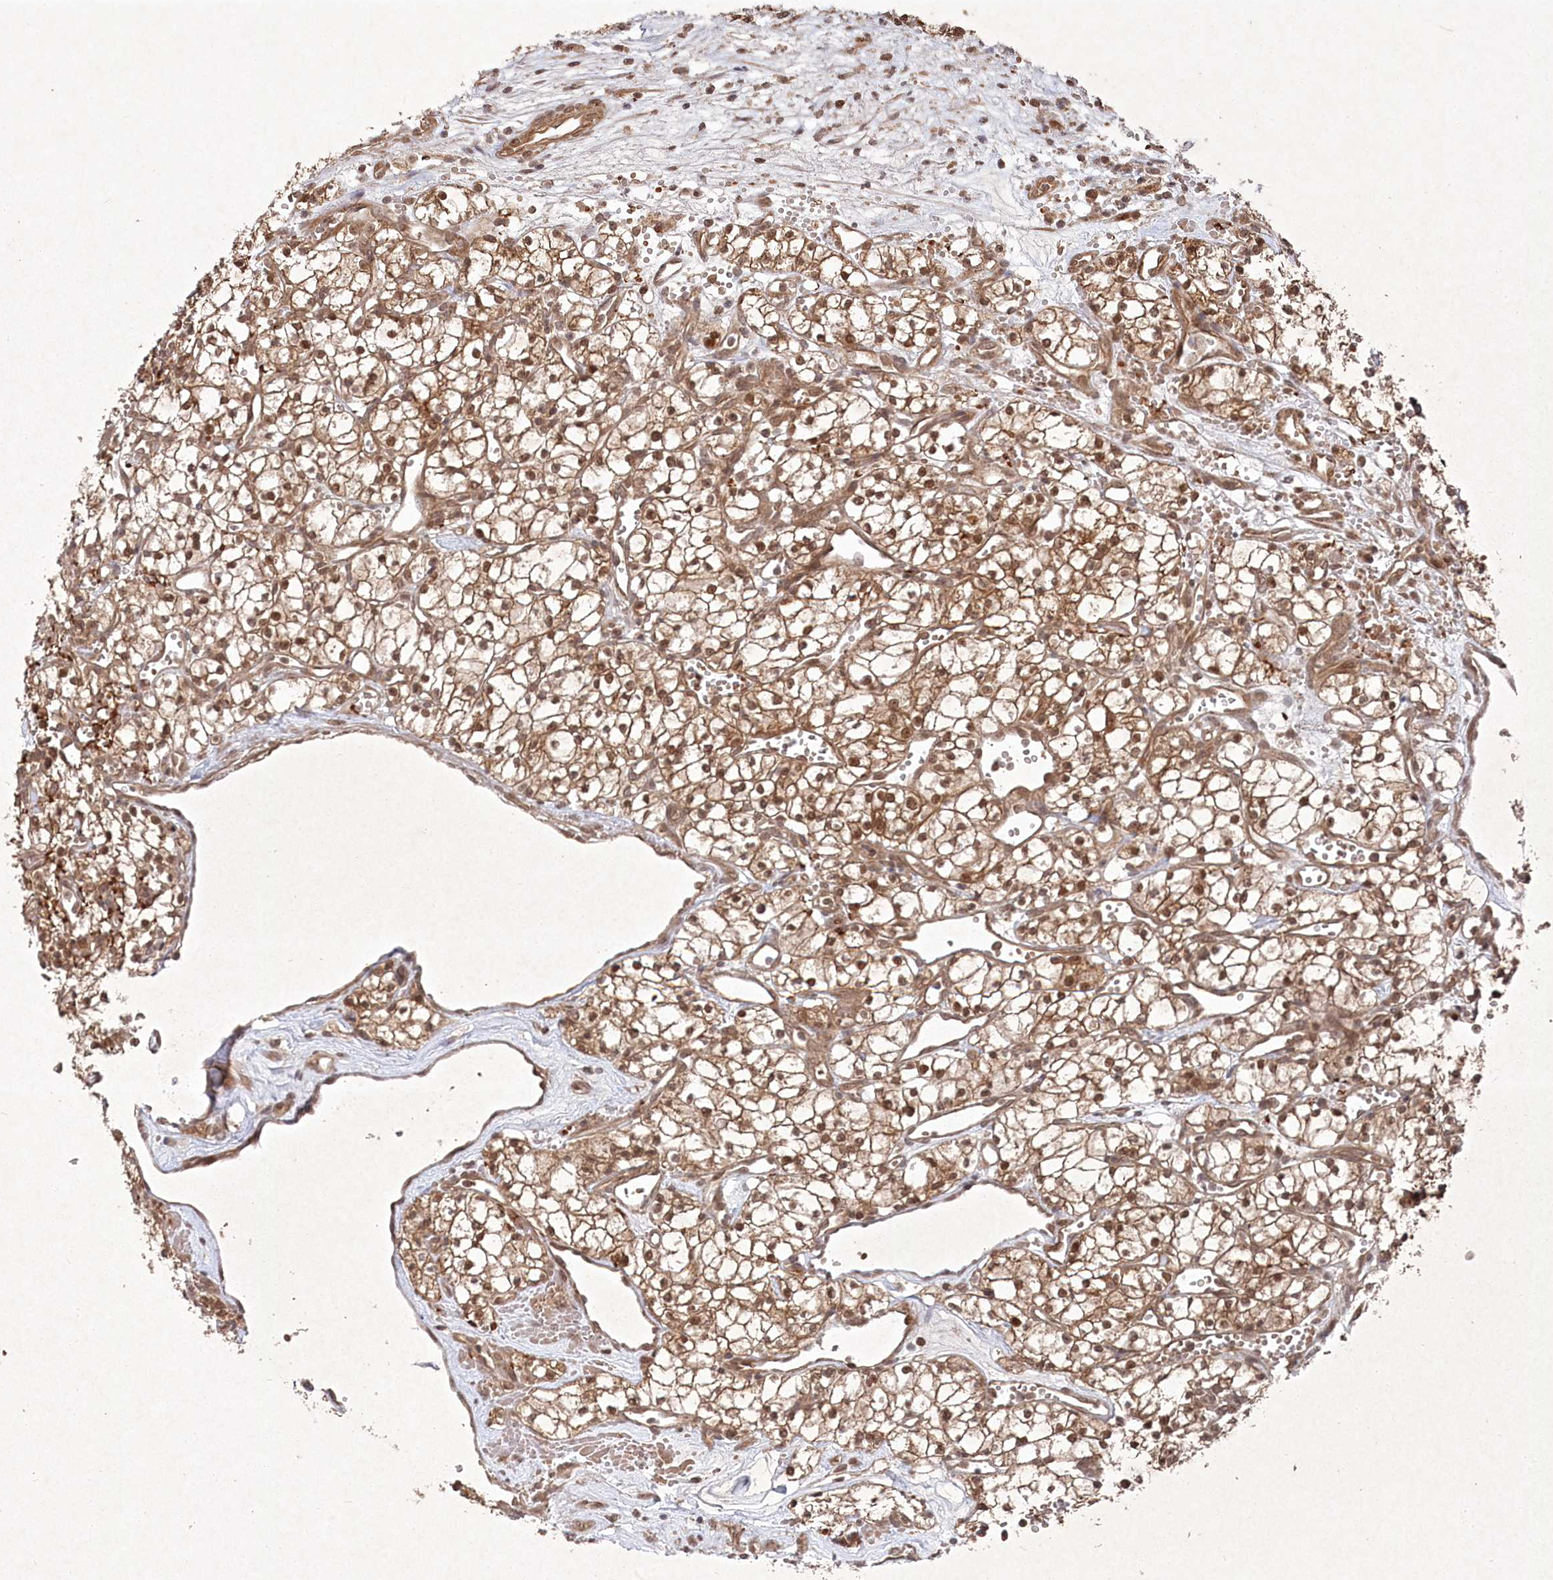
{"staining": {"intensity": "moderate", "quantity": ">75%", "location": "cytoplasmic/membranous,nuclear"}, "tissue": "renal cancer", "cell_type": "Tumor cells", "image_type": "cancer", "snomed": [{"axis": "morphology", "description": "Adenocarcinoma, NOS"}, {"axis": "topography", "description": "Kidney"}], "caption": "Renal cancer stained for a protein (brown) reveals moderate cytoplasmic/membranous and nuclear positive expression in about >75% of tumor cells.", "gene": "FBXL17", "patient": {"sex": "male", "age": 59}}